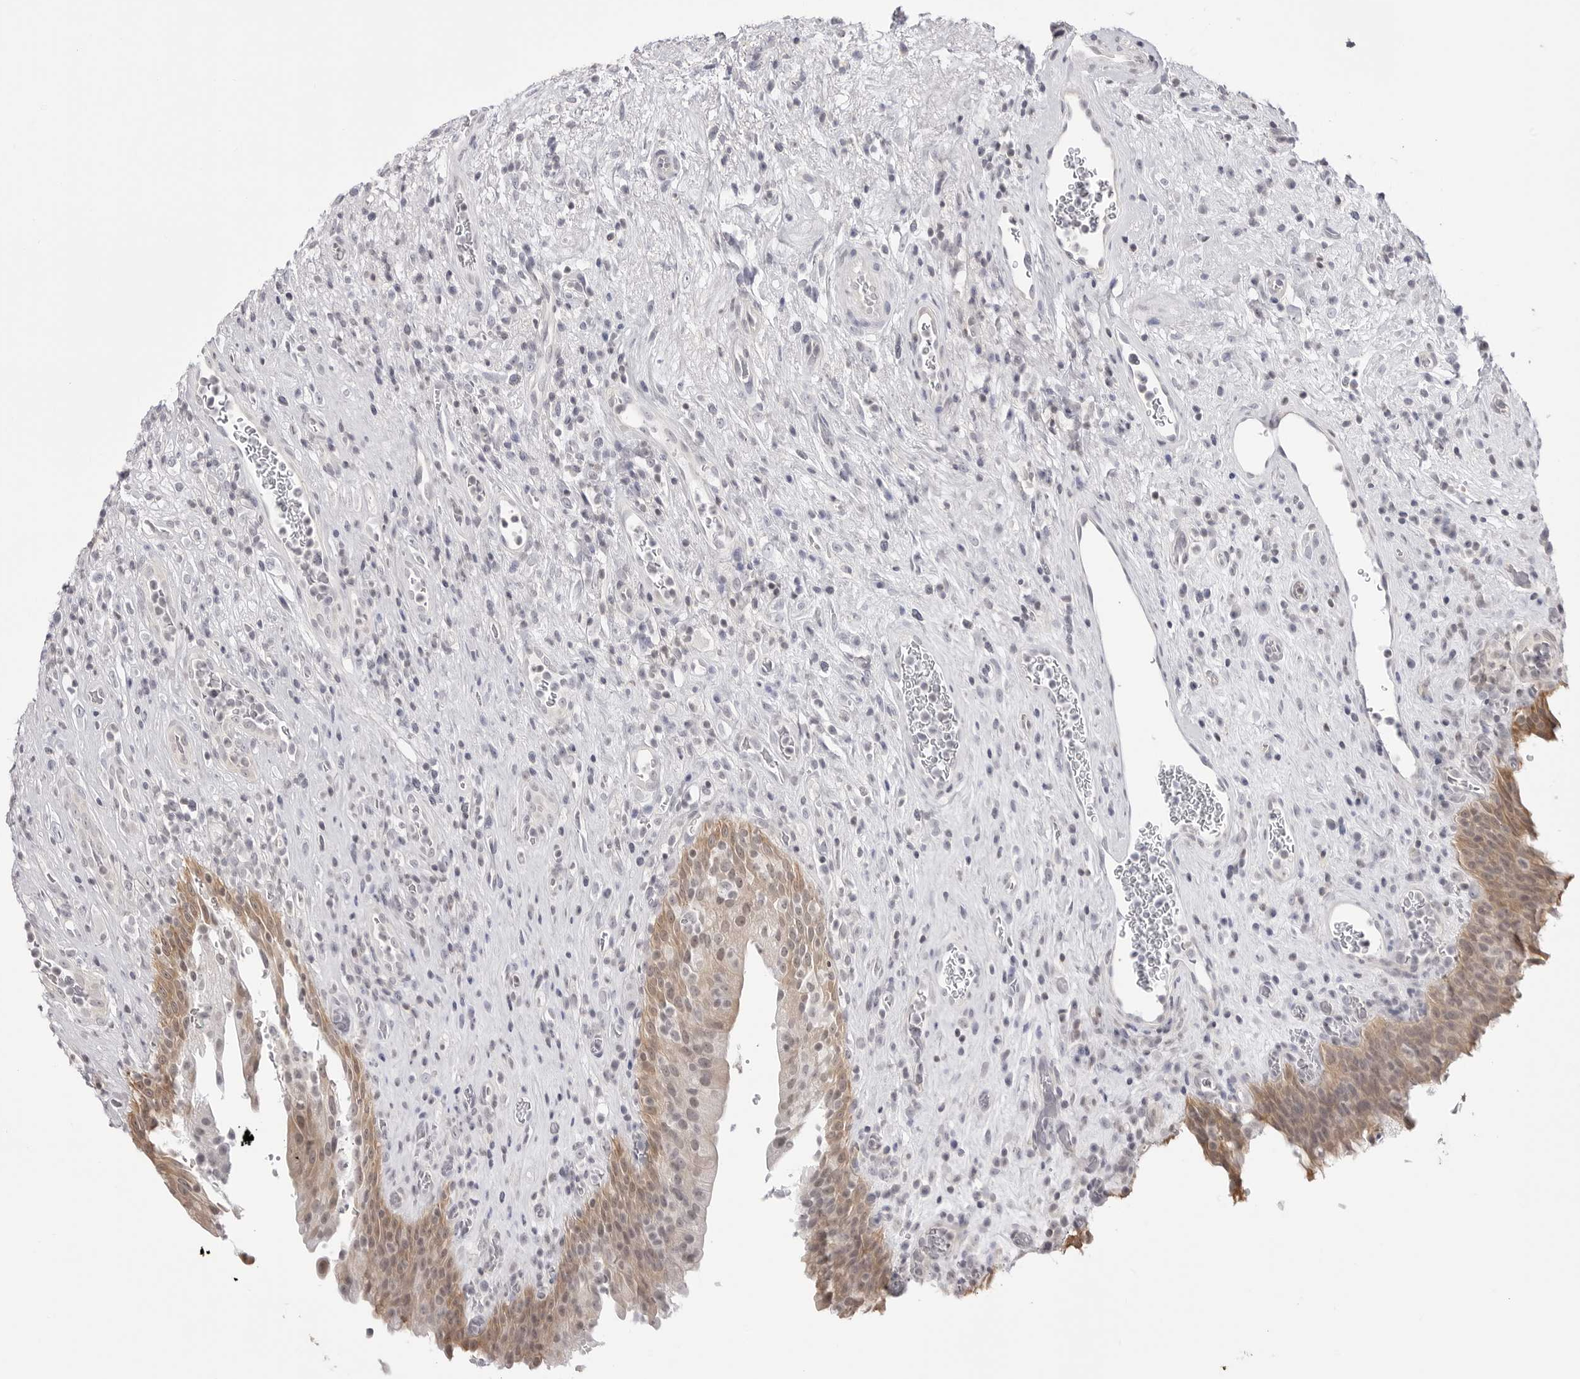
{"staining": {"intensity": "moderate", "quantity": ">75%", "location": "cytoplasmic/membranous"}, "tissue": "urinary bladder", "cell_type": "Urothelial cells", "image_type": "normal", "snomed": [{"axis": "morphology", "description": "Normal tissue, NOS"}, {"axis": "morphology", "description": "Inflammation, NOS"}, {"axis": "topography", "description": "Urinary bladder"}], "caption": "IHC of benign human urinary bladder exhibits medium levels of moderate cytoplasmic/membranous positivity in about >75% of urothelial cells. The staining was performed using DAB, with brown indicating positive protein expression. Nuclei are stained blue with hematoxylin.", "gene": "YWHAG", "patient": {"sex": "female", "age": 75}}